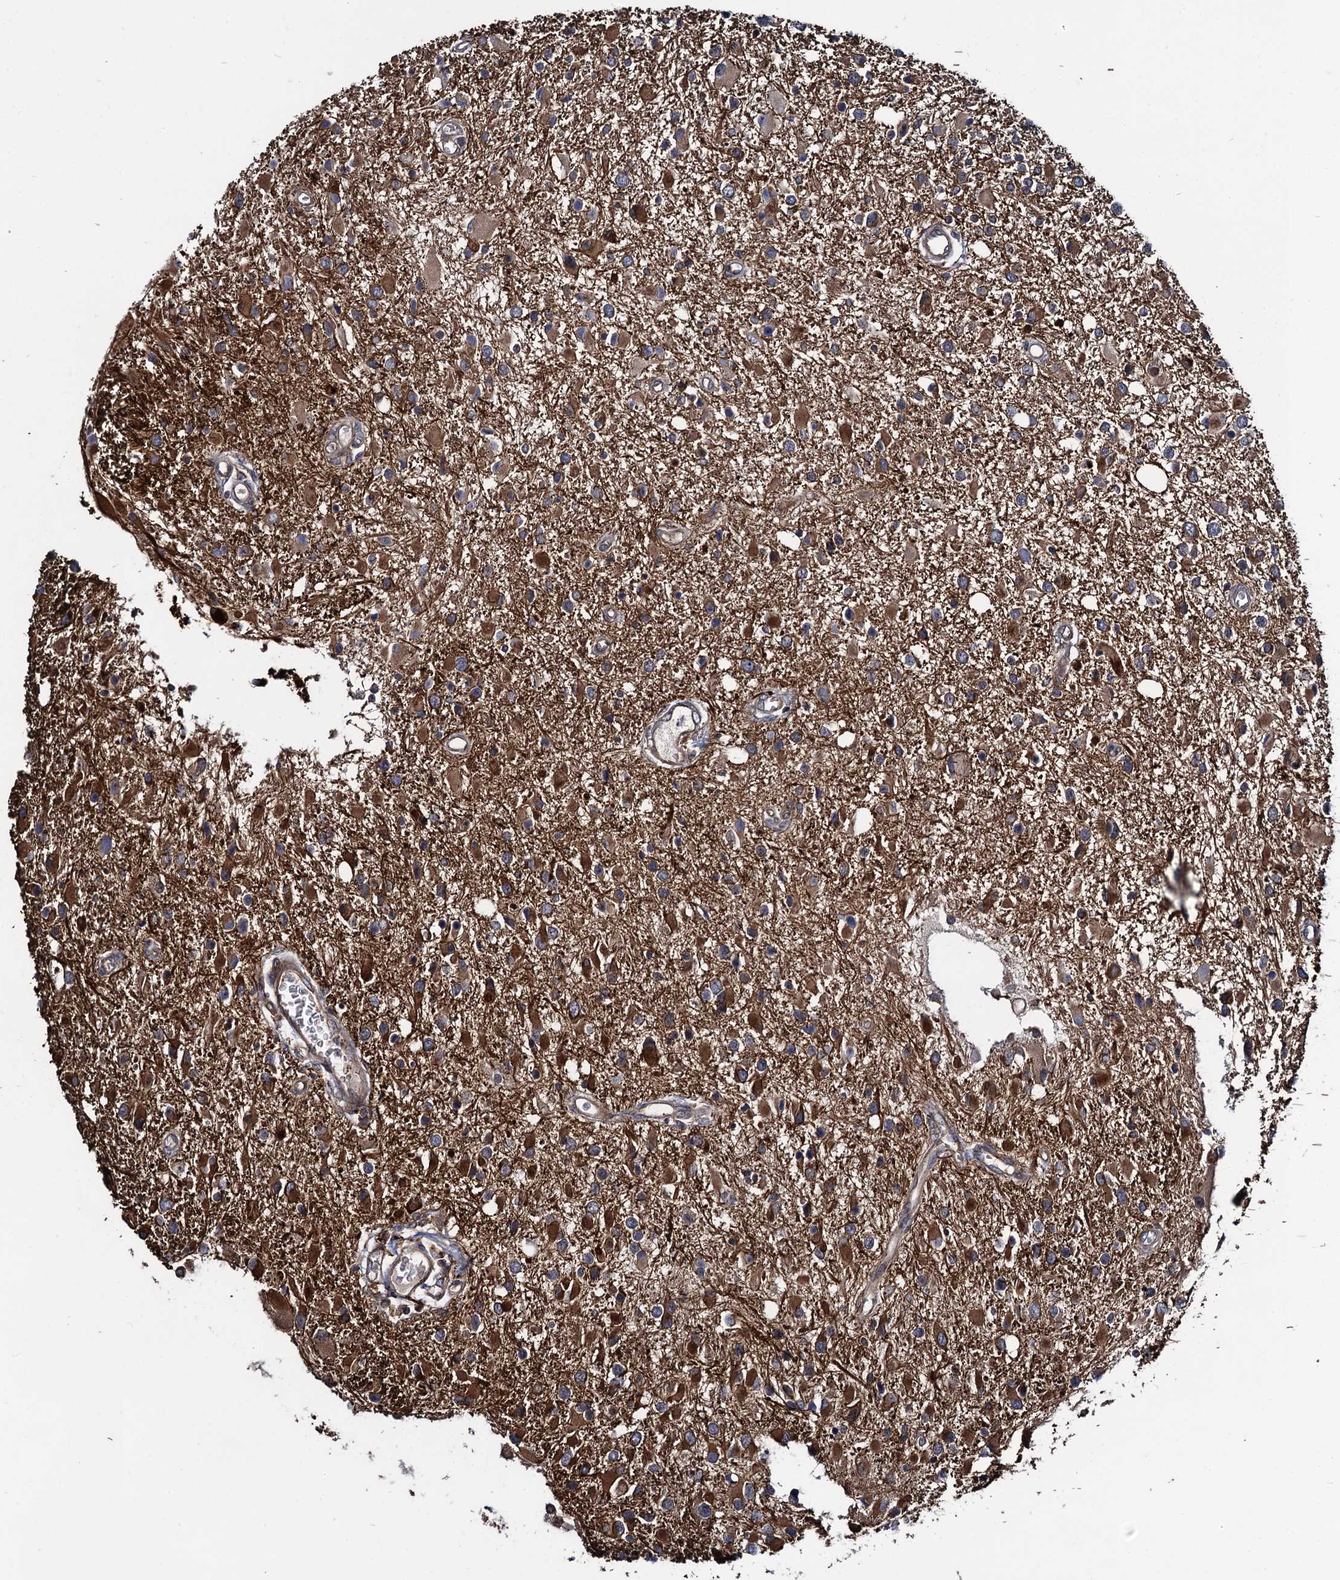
{"staining": {"intensity": "moderate", "quantity": "25%-75%", "location": "cytoplasmic/membranous"}, "tissue": "glioma", "cell_type": "Tumor cells", "image_type": "cancer", "snomed": [{"axis": "morphology", "description": "Glioma, malignant, High grade"}, {"axis": "topography", "description": "Brain"}], "caption": "Brown immunohistochemical staining in human glioma reveals moderate cytoplasmic/membranous positivity in approximately 25%-75% of tumor cells. (brown staining indicates protein expression, while blue staining denotes nuclei).", "gene": "KXD1", "patient": {"sex": "male", "age": 53}}